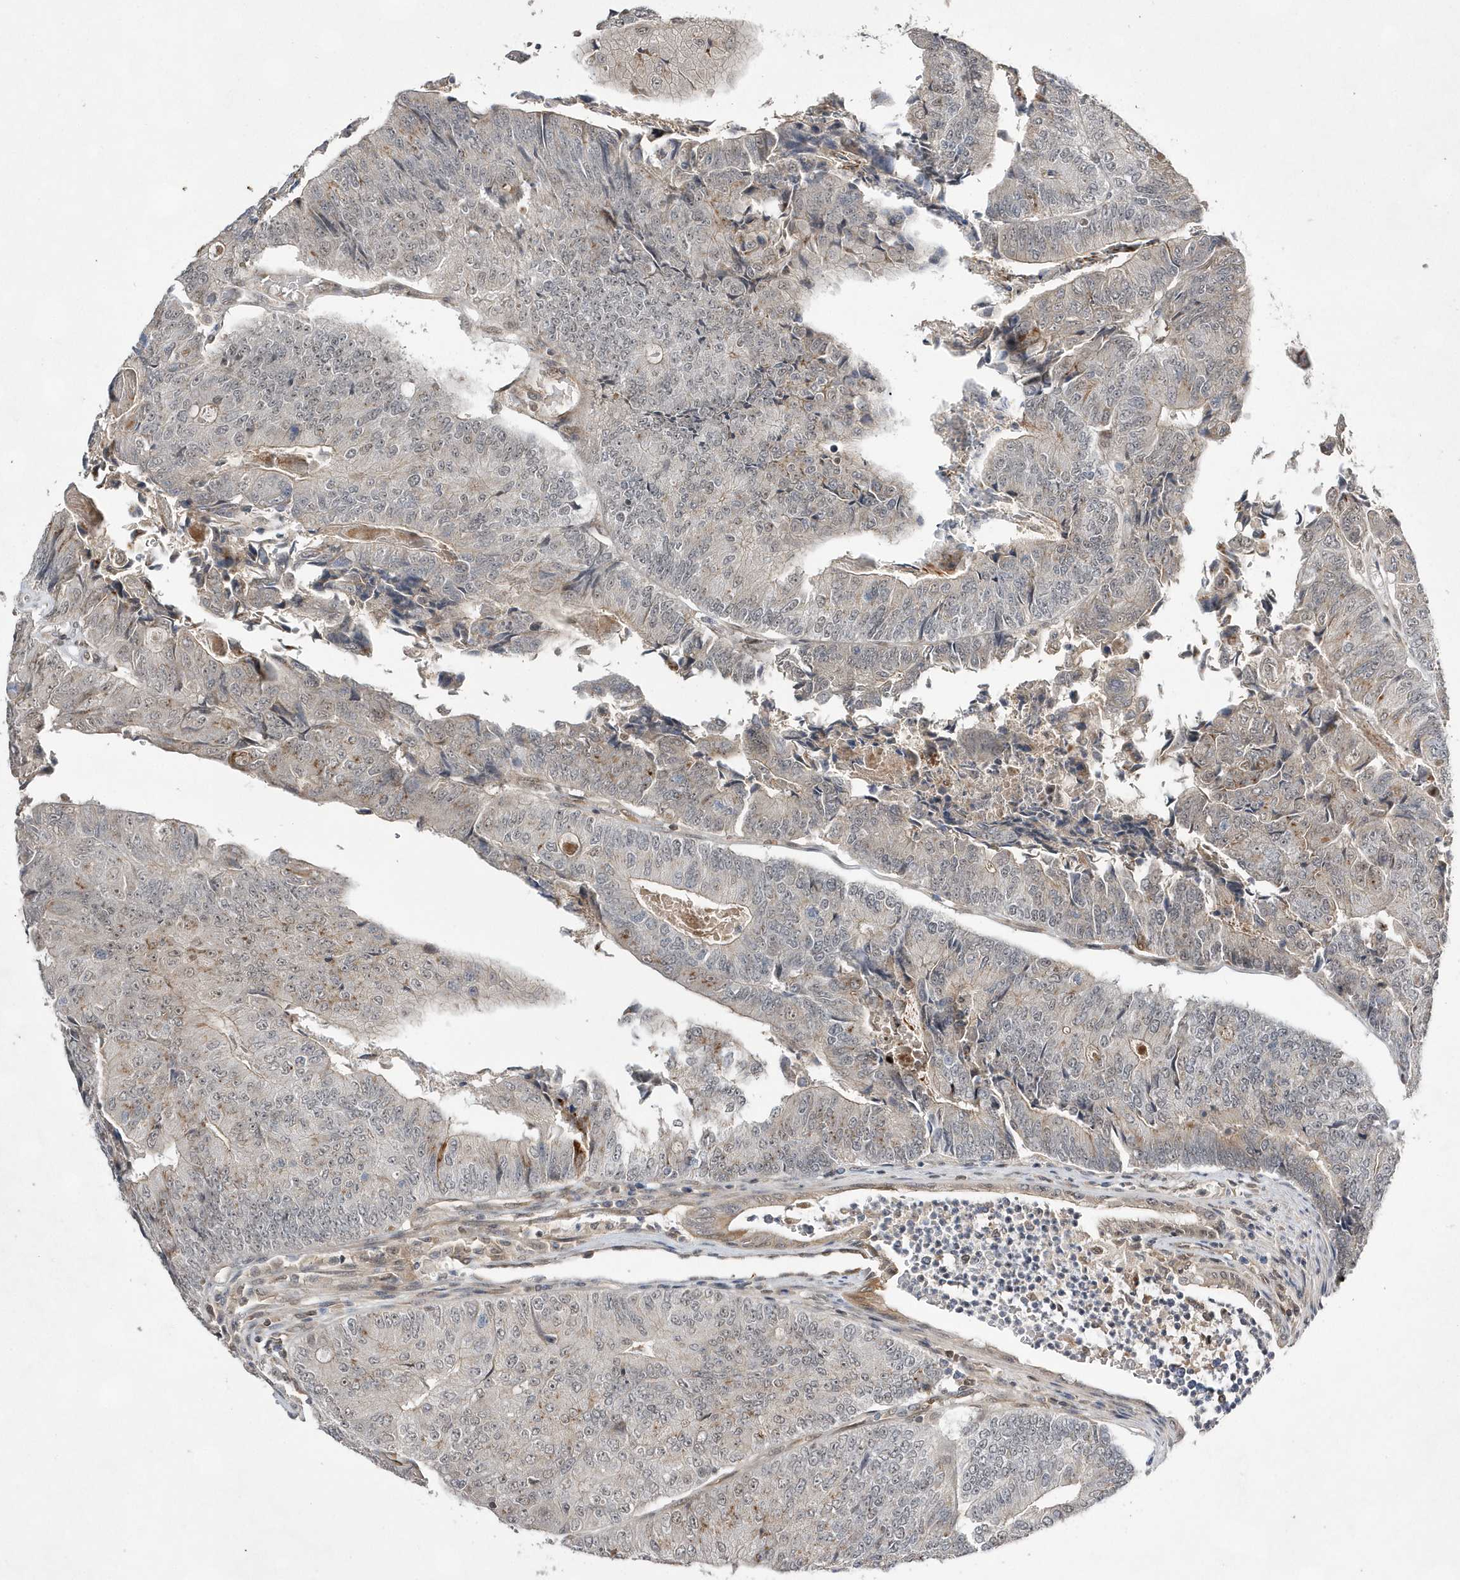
{"staining": {"intensity": "weak", "quantity": "<25%", "location": "nuclear"}, "tissue": "colorectal cancer", "cell_type": "Tumor cells", "image_type": "cancer", "snomed": [{"axis": "morphology", "description": "Adenocarcinoma, NOS"}, {"axis": "topography", "description": "Colon"}], "caption": "This is an IHC histopathology image of human colorectal cancer (adenocarcinoma). There is no staining in tumor cells.", "gene": "TMEM132B", "patient": {"sex": "female", "age": 67}}